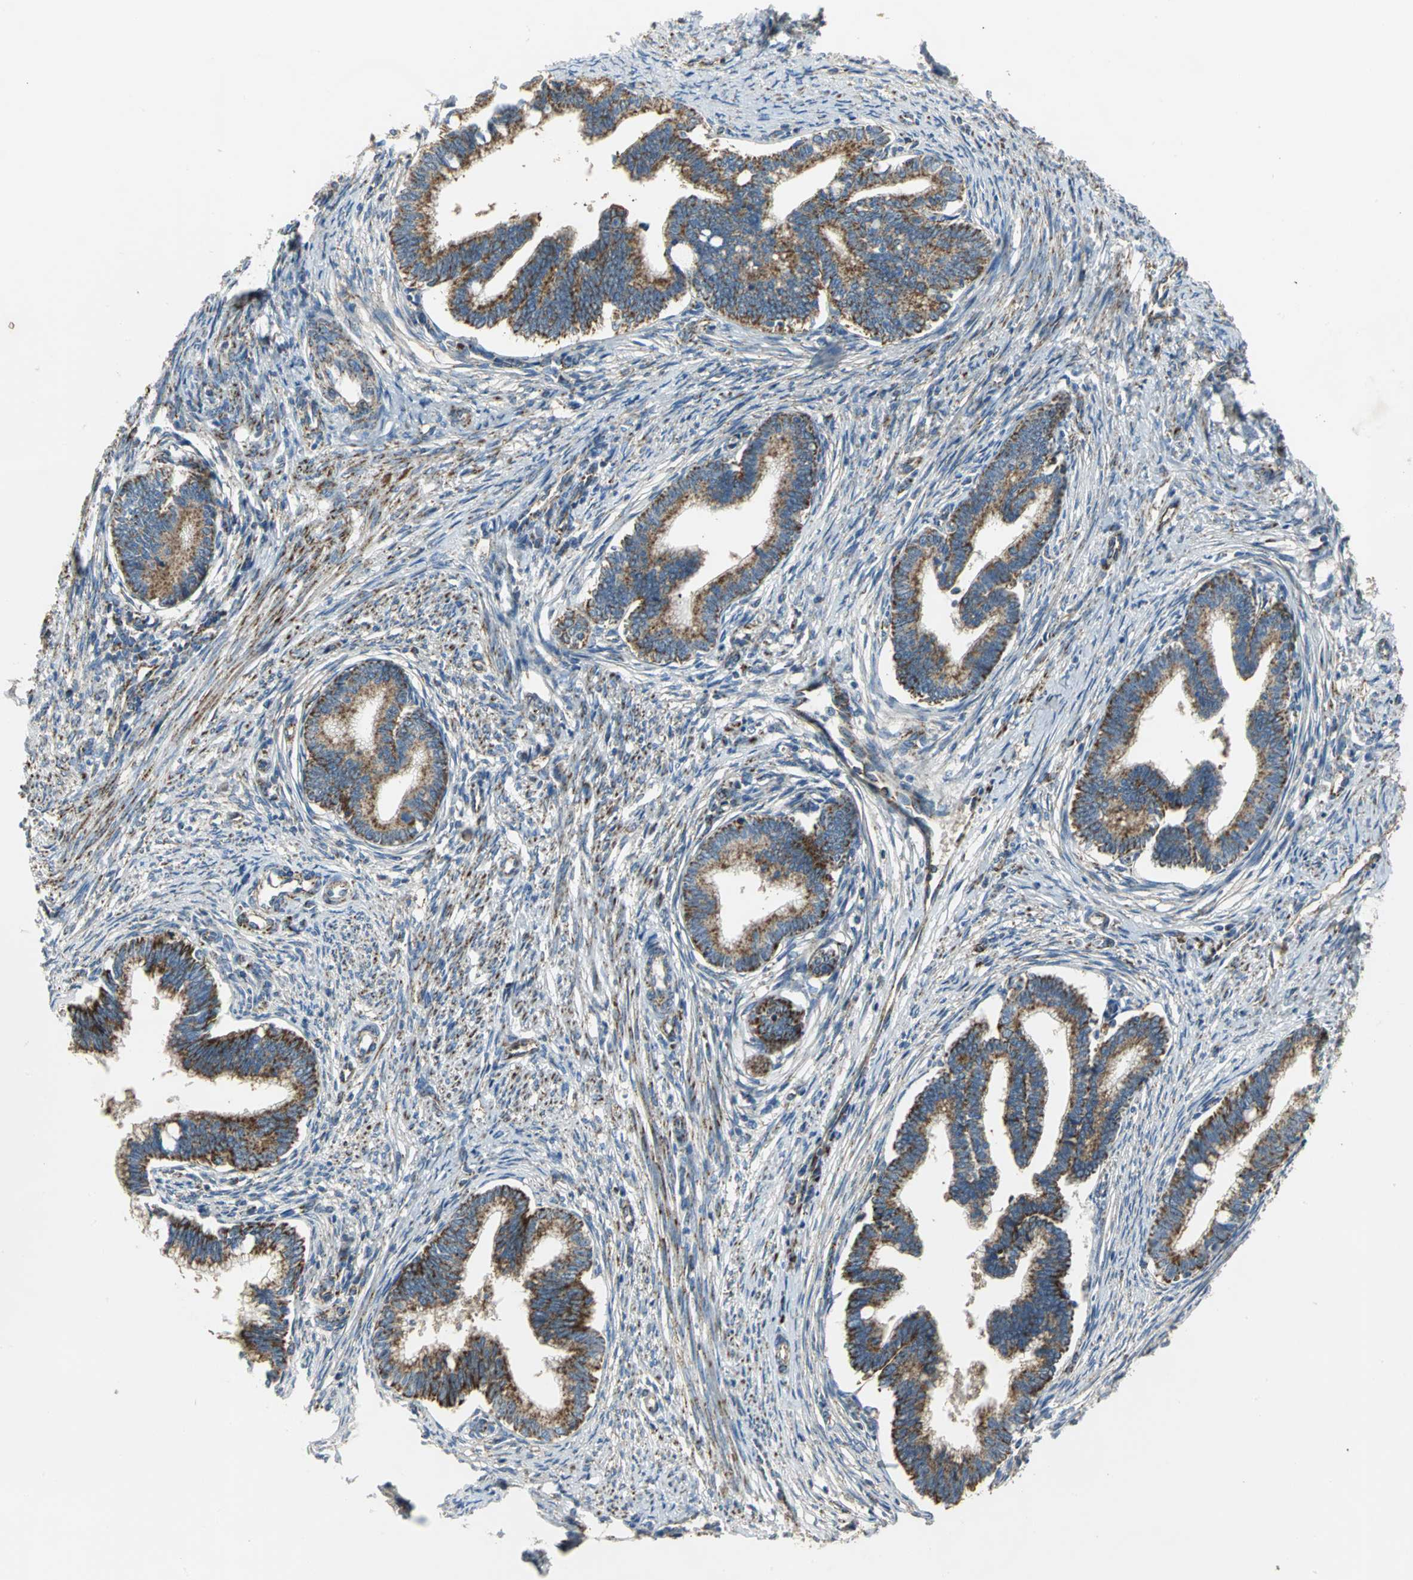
{"staining": {"intensity": "strong", "quantity": ">75%", "location": "cytoplasmic/membranous"}, "tissue": "cervical cancer", "cell_type": "Tumor cells", "image_type": "cancer", "snomed": [{"axis": "morphology", "description": "Adenocarcinoma, NOS"}, {"axis": "topography", "description": "Cervix"}], "caption": "Immunohistochemistry of human cervical cancer (adenocarcinoma) demonstrates high levels of strong cytoplasmic/membranous positivity in about >75% of tumor cells.", "gene": "NDUFB5", "patient": {"sex": "female", "age": 36}}